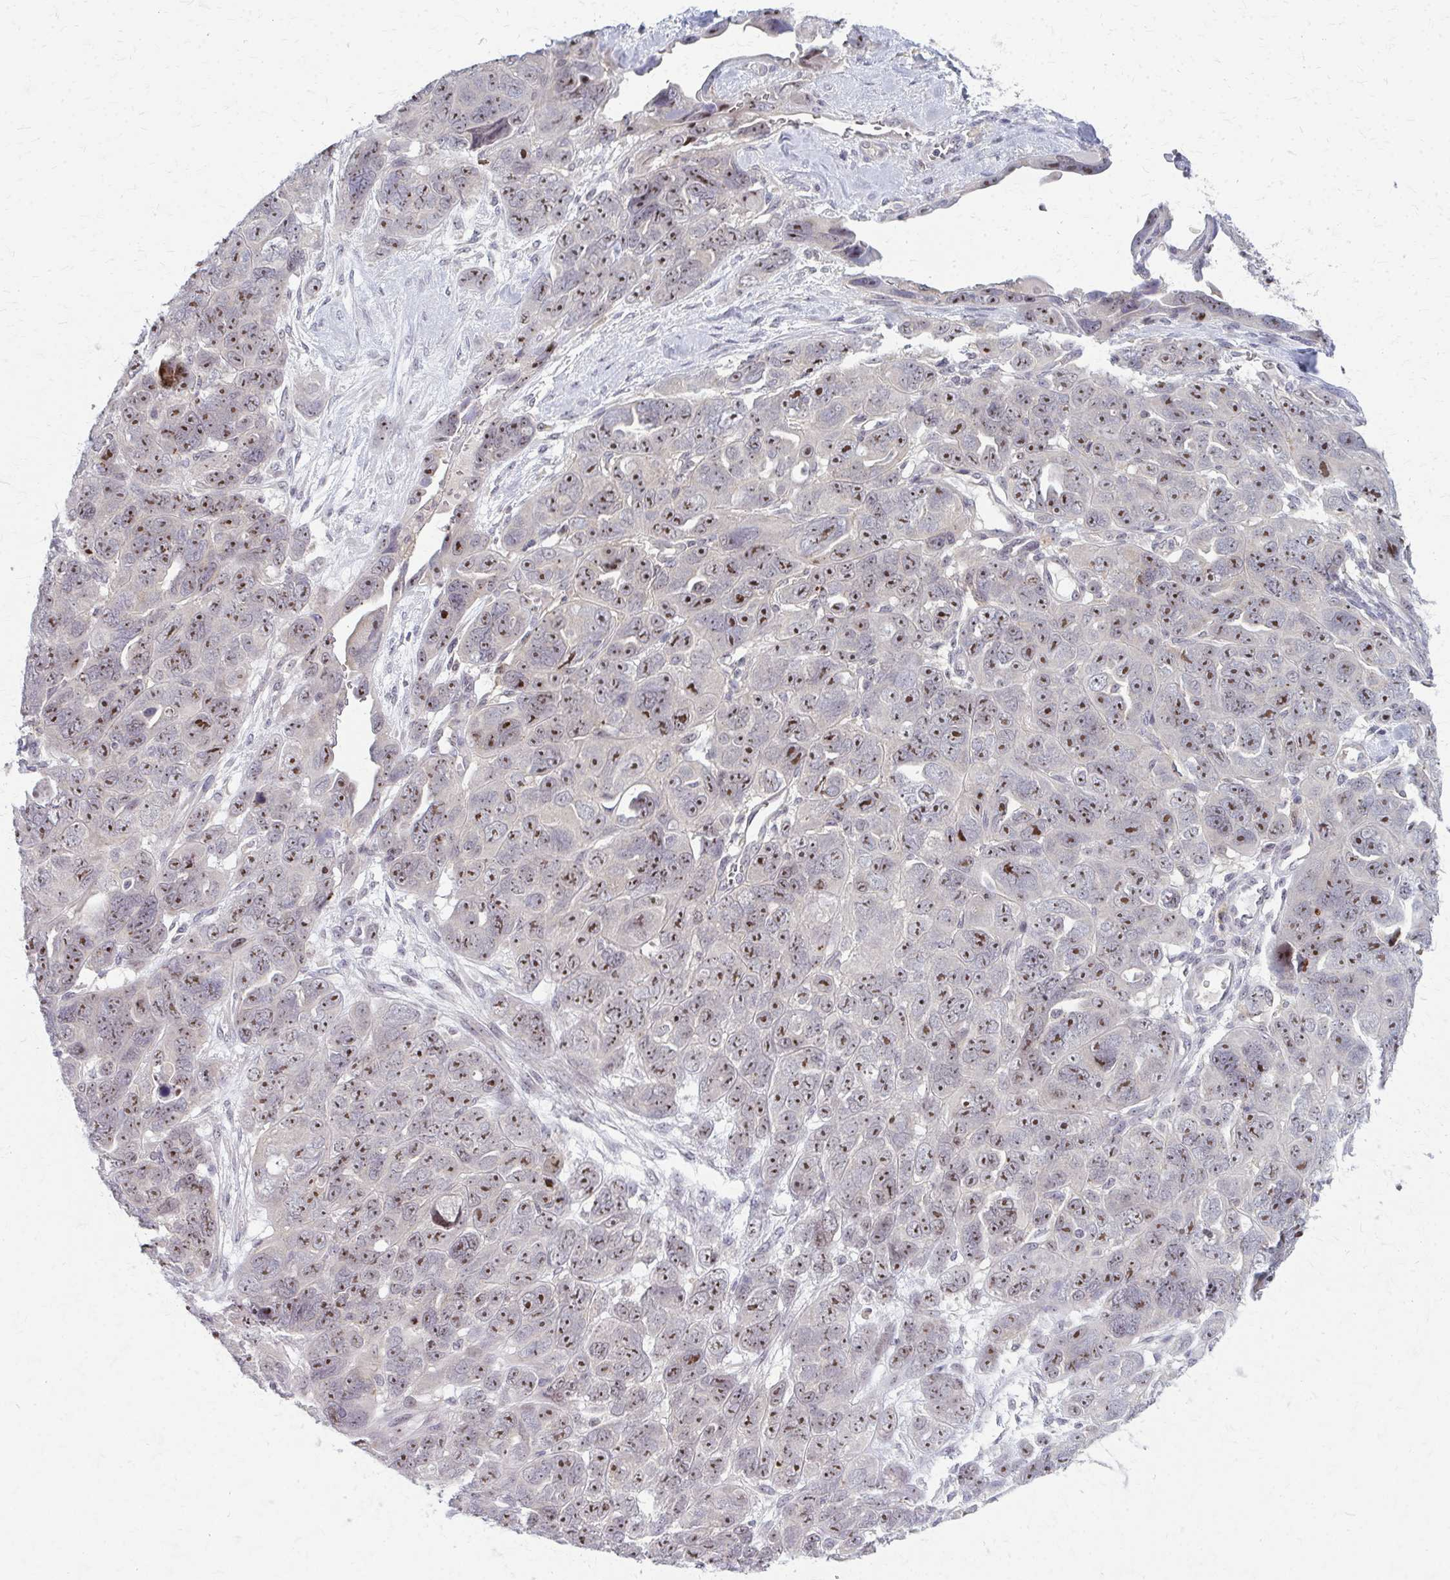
{"staining": {"intensity": "moderate", "quantity": ">75%", "location": "nuclear"}, "tissue": "ovarian cancer", "cell_type": "Tumor cells", "image_type": "cancer", "snomed": [{"axis": "morphology", "description": "Cystadenocarcinoma, serous, NOS"}, {"axis": "topography", "description": "Ovary"}], "caption": "A photomicrograph of ovarian cancer (serous cystadenocarcinoma) stained for a protein exhibits moderate nuclear brown staining in tumor cells.", "gene": "NUDT16", "patient": {"sex": "female", "age": 63}}